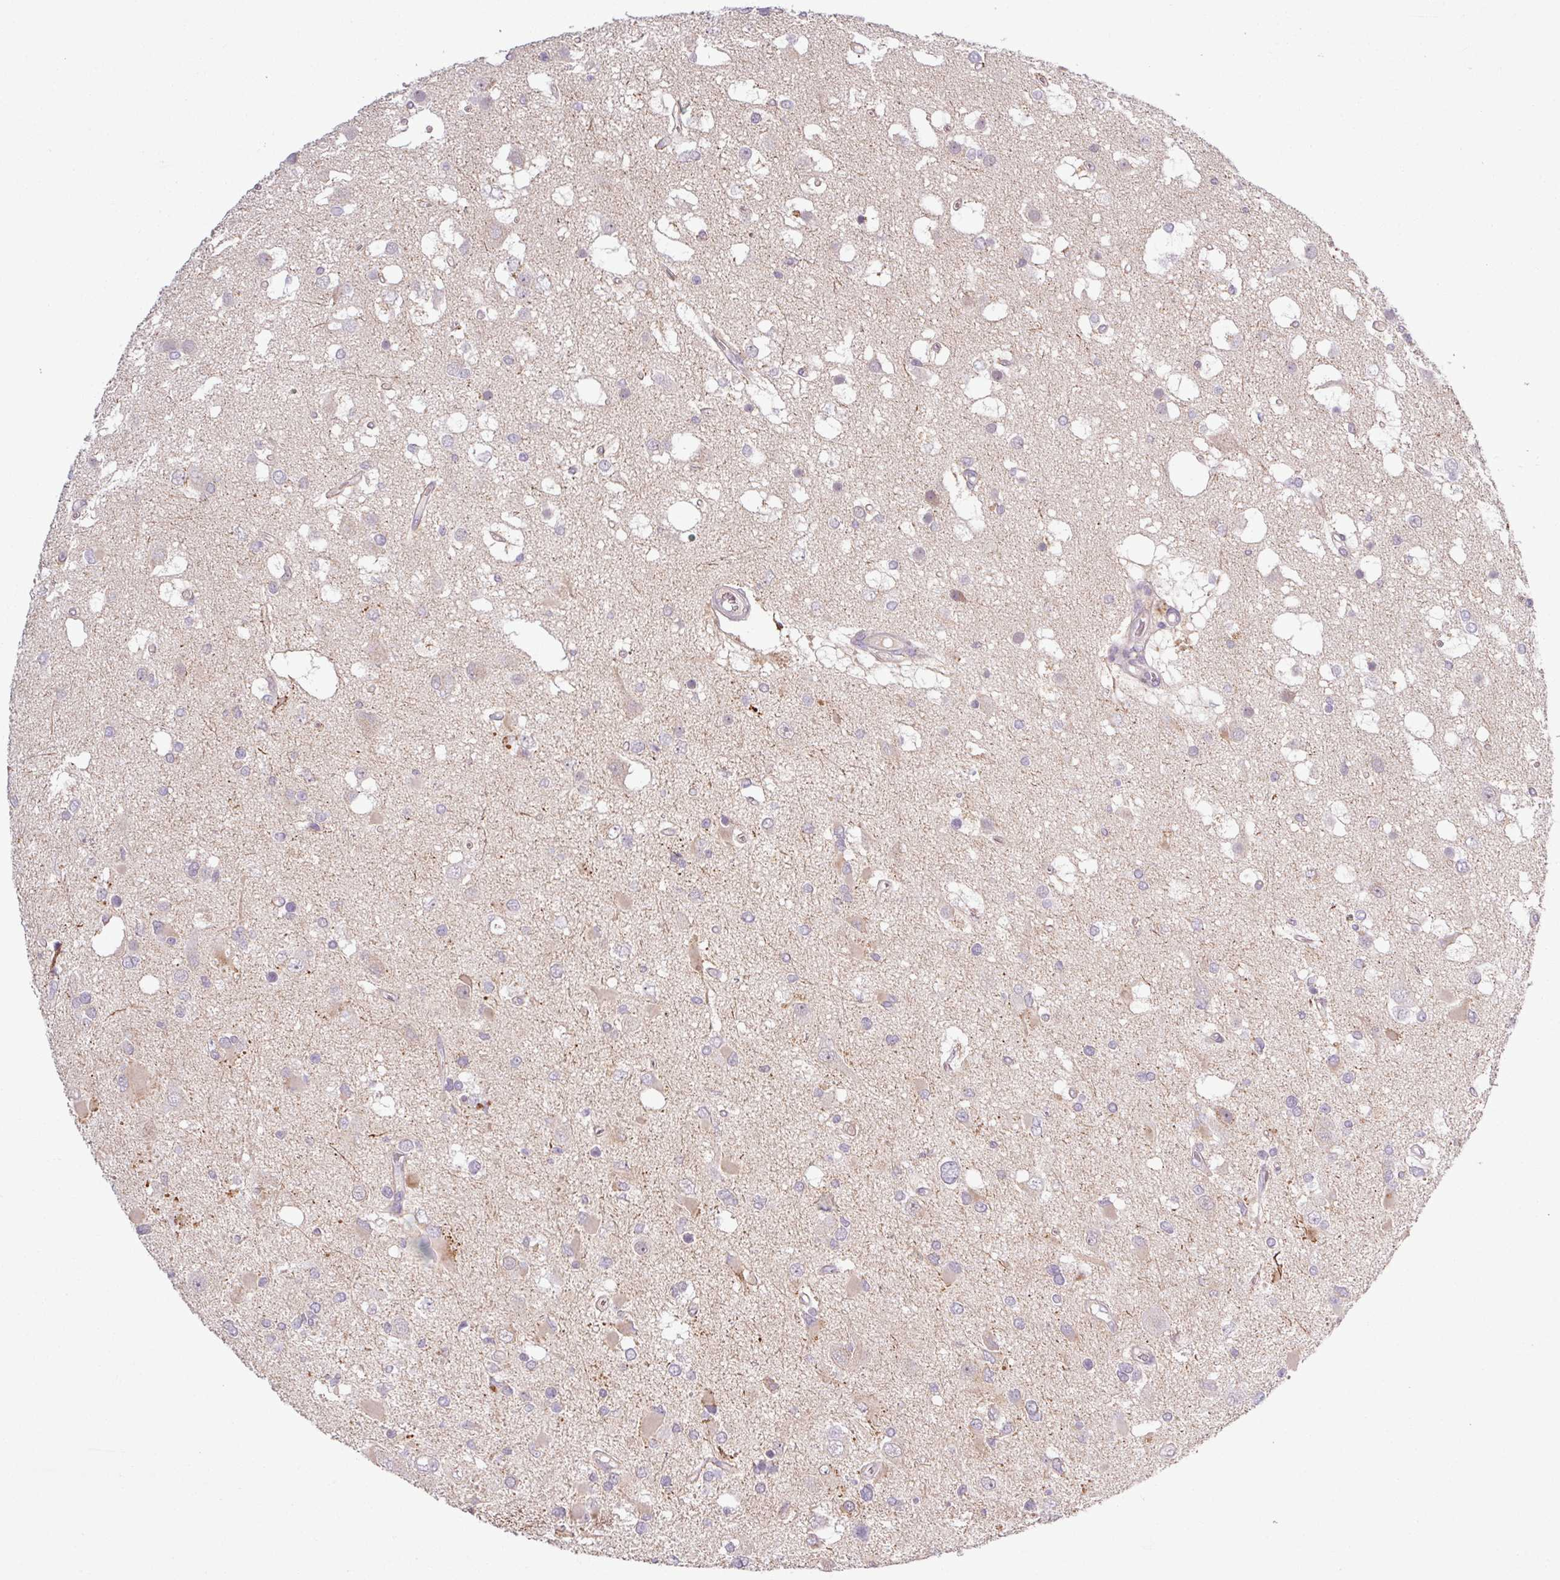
{"staining": {"intensity": "negative", "quantity": "none", "location": "none"}, "tissue": "glioma", "cell_type": "Tumor cells", "image_type": "cancer", "snomed": [{"axis": "morphology", "description": "Glioma, malignant, High grade"}, {"axis": "topography", "description": "Brain"}], "caption": "Immunohistochemistry (IHC) histopathology image of glioma stained for a protein (brown), which reveals no staining in tumor cells. (Brightfield microscopy of DAB (3,3'-diaminobenzidine) IHC at high magnification).", "gene": "OGFOD3", "patient": {"sex": "male", "age": 53}}